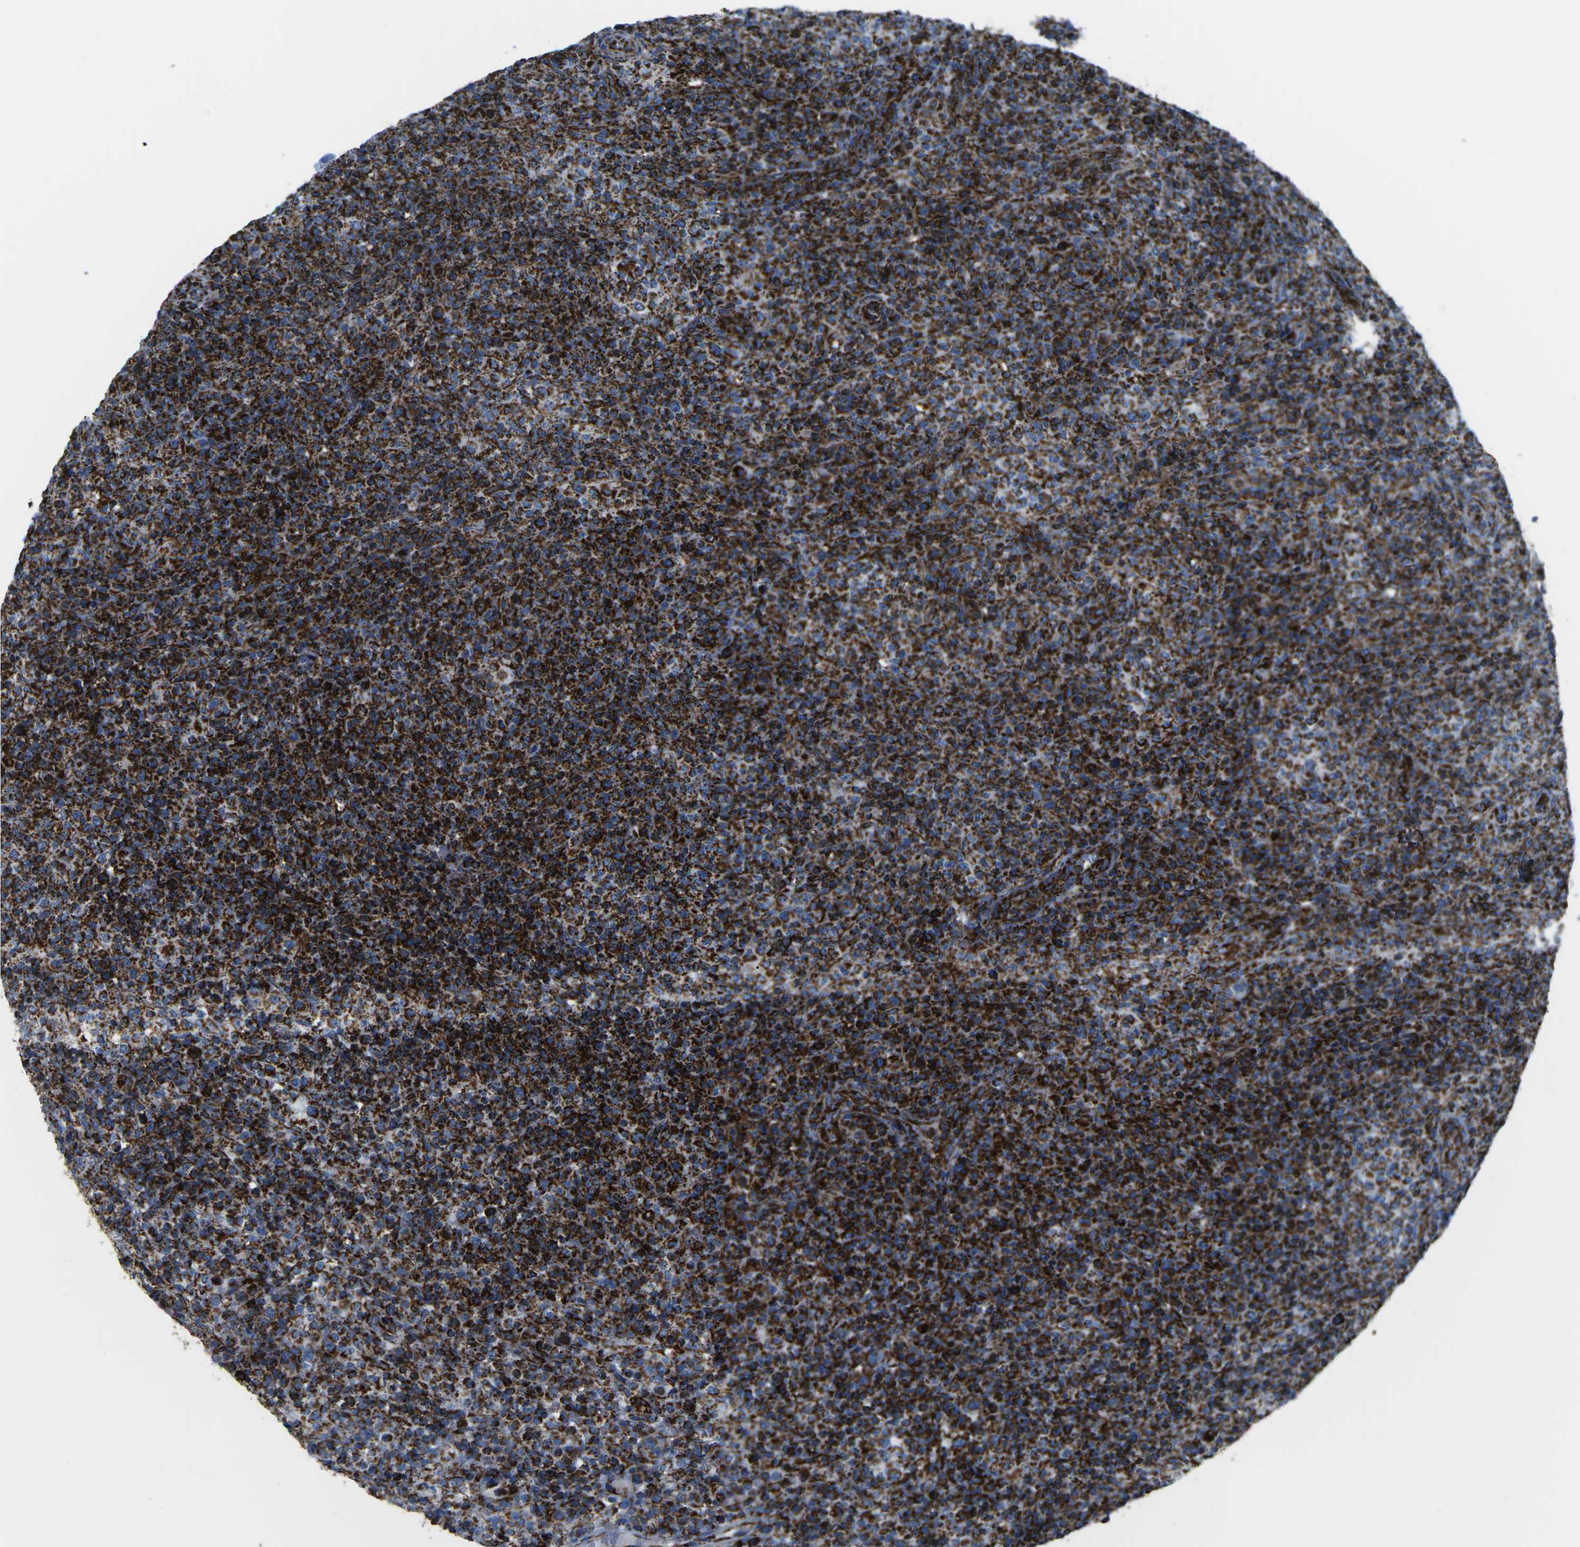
{"staining": {"intensity": "strong", "quantity": ">75%", "location": "cytoplasmic/membranous"}, "tissue": "lymphoma", "cell_type": "Tumor cells", "image_type": "cancer", "snomed": [{"axis": "morphology", "description": "Malignant lymphoma, non-Hodgkin's type, High grade"}, {"axis": "topography", "description": "Lymph node"}], "caption": "About >75% of tumor cells in malignant lymphoma, non-Hodgkin's type (high-grade) exhibit strong cytoplasmic/membranous protein staining as visualized by brown immunohistochemical staining.", "gene": "MT-CO2", "patient": {"sex": "female", "age": 76}}